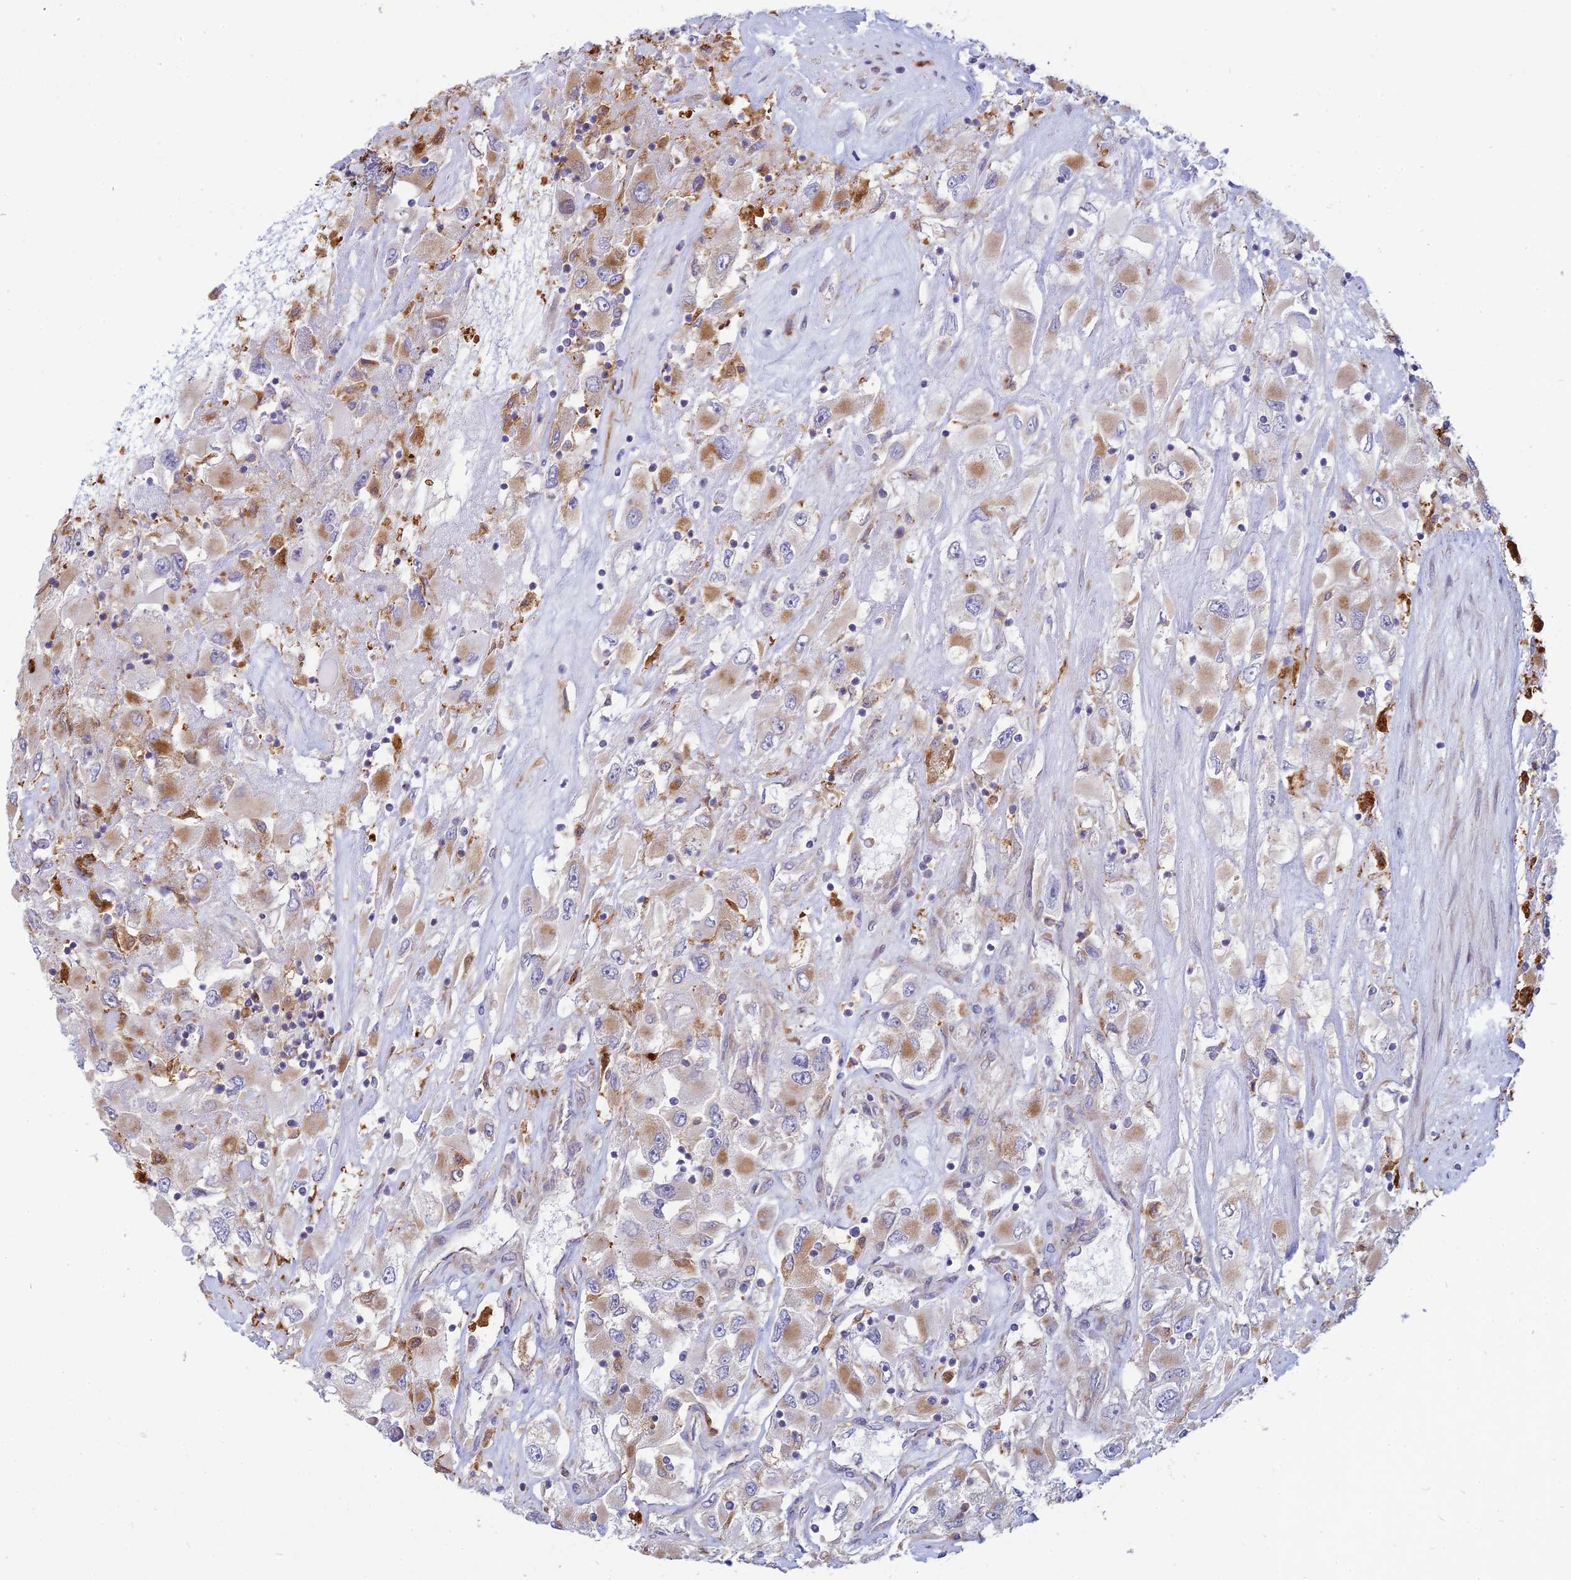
{"staining": {"intensity": "moderate", "quantity": "25%-75%", "location": "cytoplasmic/membranous"}, "tissue": "renal cancer", "cell_type": "Tumor cells", "image_type": "cancer", "snomed": [{"axis": "morphology", "description": "Adenocarcinoma, NOS"}, {"axis": "topography", "description": "Kidney"}], "caption": "The image displays staining of adenocarcinoma (renal), revealing moderate cytoplasmic/membranous protein staining (brown color) within tumor cells.", "gene": "PHKA2", "patient": {"sex": "female", "age": 52}}